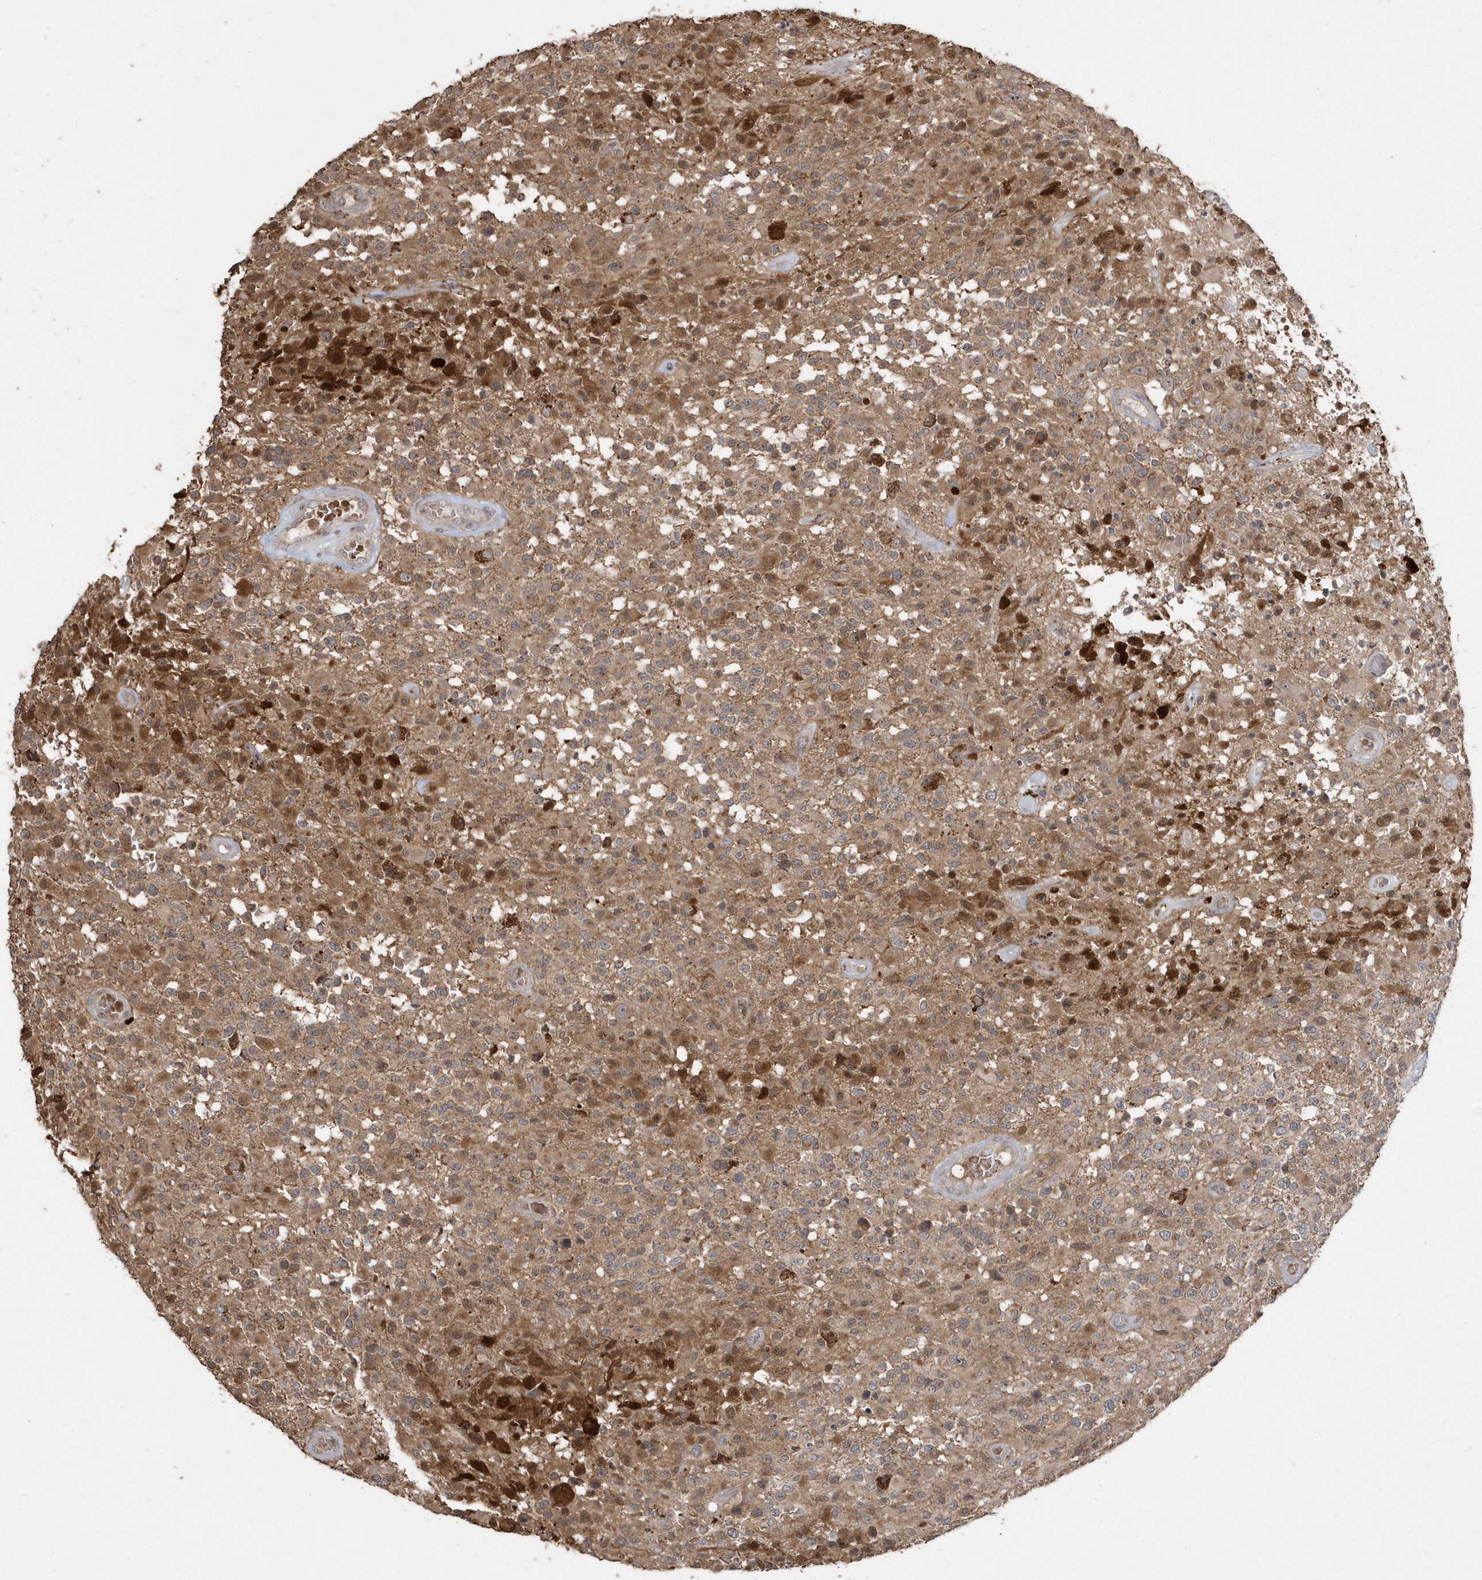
{"staining": {"intensity": "moderate", "quantity": "25%-75%", "location": "cytoplasmic/membranous"}, "tissue": "glioma", "cell_type": "Tumor cells", "image_type": "cancer", "snomed": [{"axis": "morphology", "description": "Glioma, malignant, High grade"}, {"axis": "morphology", "description": "Glioblastoma, NOS"}, {"axis": "topography", "description": "Brain"}], "caption": "The image exhibits immunohistochemical staining of glioma. There is moderate cytoplasmic/membranous expression is appreciated in about 25%-75% of tumor cells. The protein is stained brown, and the nuclei are stained in blue (DAB IHC with brightfield microscopy, high magnification).", "gene": "GEMIN6", "patient": {"sex": "male", "age": 60}}